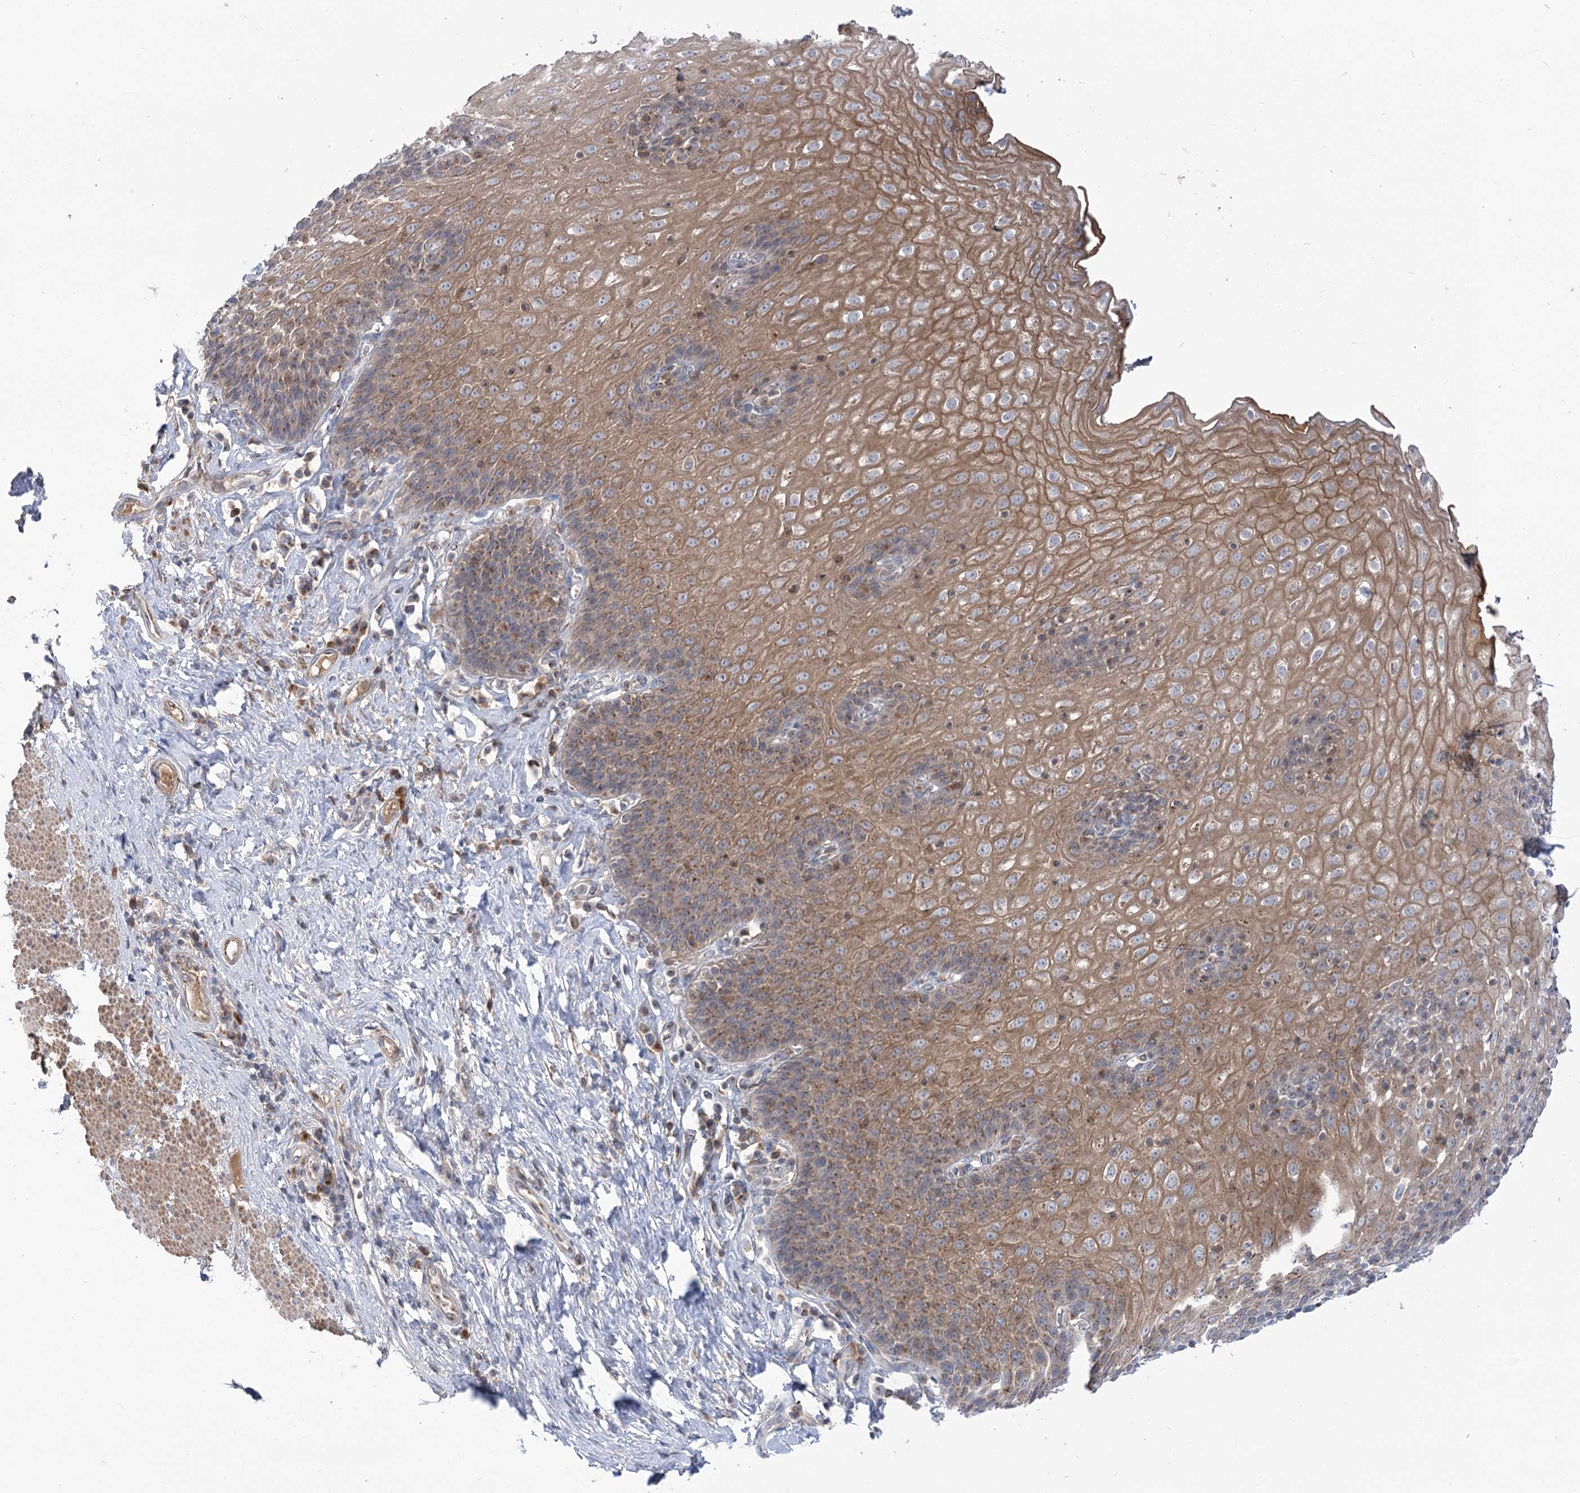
{"staining": {"intensity": "moderate", "quantity": ">75%", "location": "cytoplasmic/membranous"}, "tissue": "esophagus", "cell_type": "Squamous epithelial cells", "image_type": "normal", "snomed": [{"axis": "morphology", "description": "Normal tissue, NOS"}, {"axis": "topography", "description": "Esophagus"}], "caption": "Immunohistochemistry (IHC) of unremarkable esophagus shows medium levels of moderate cytoplasmic/membranous staining in about >75% of squamous epithelial cells.", "gene": "GBF1", "patient": {"sex": "female", "age": 61}}